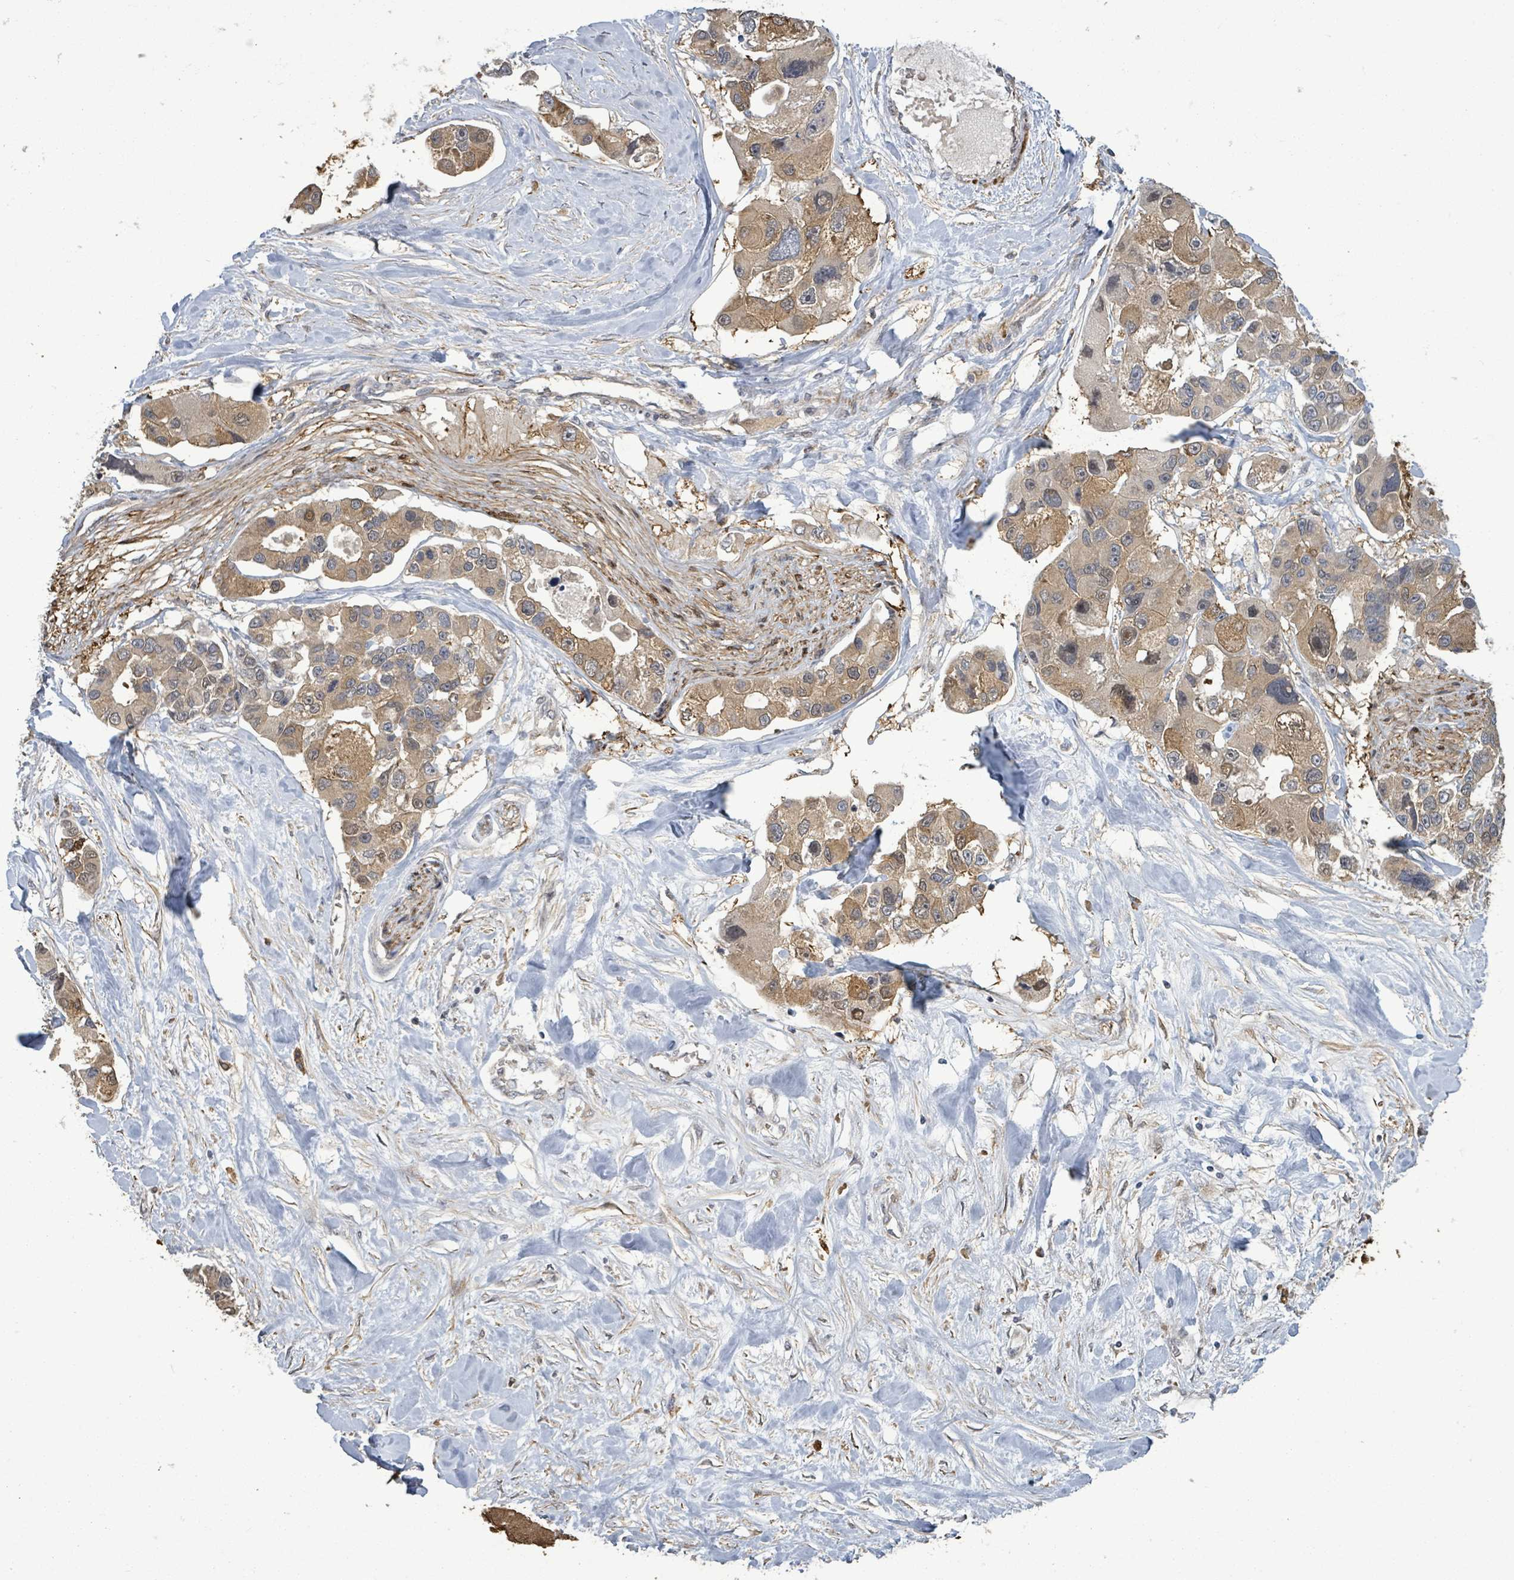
{"staining": {"intensity": "moderate", "quantity": ">75%", "location": "cytoplasmic/membranous"}, "tissue": "lung cancer", "cell_type": "Tumor cells", "image_type": "cancer", "snomed": [{"axis": "morphology", "description": "Adenocarcinoma, NOS"}, {"axis": "topography", "description": "Lung"}], "caption": "The immunohistochemical stain labels moderate cytoplasmic/membranous expression in tumor cells of lung cancer (adenocarcinoma) tissue. (DAB = brown stain, brightfield microscopy at high magnification).", "gene": "MAP3K6", "patient": {"sex": "female", "age": 54}}